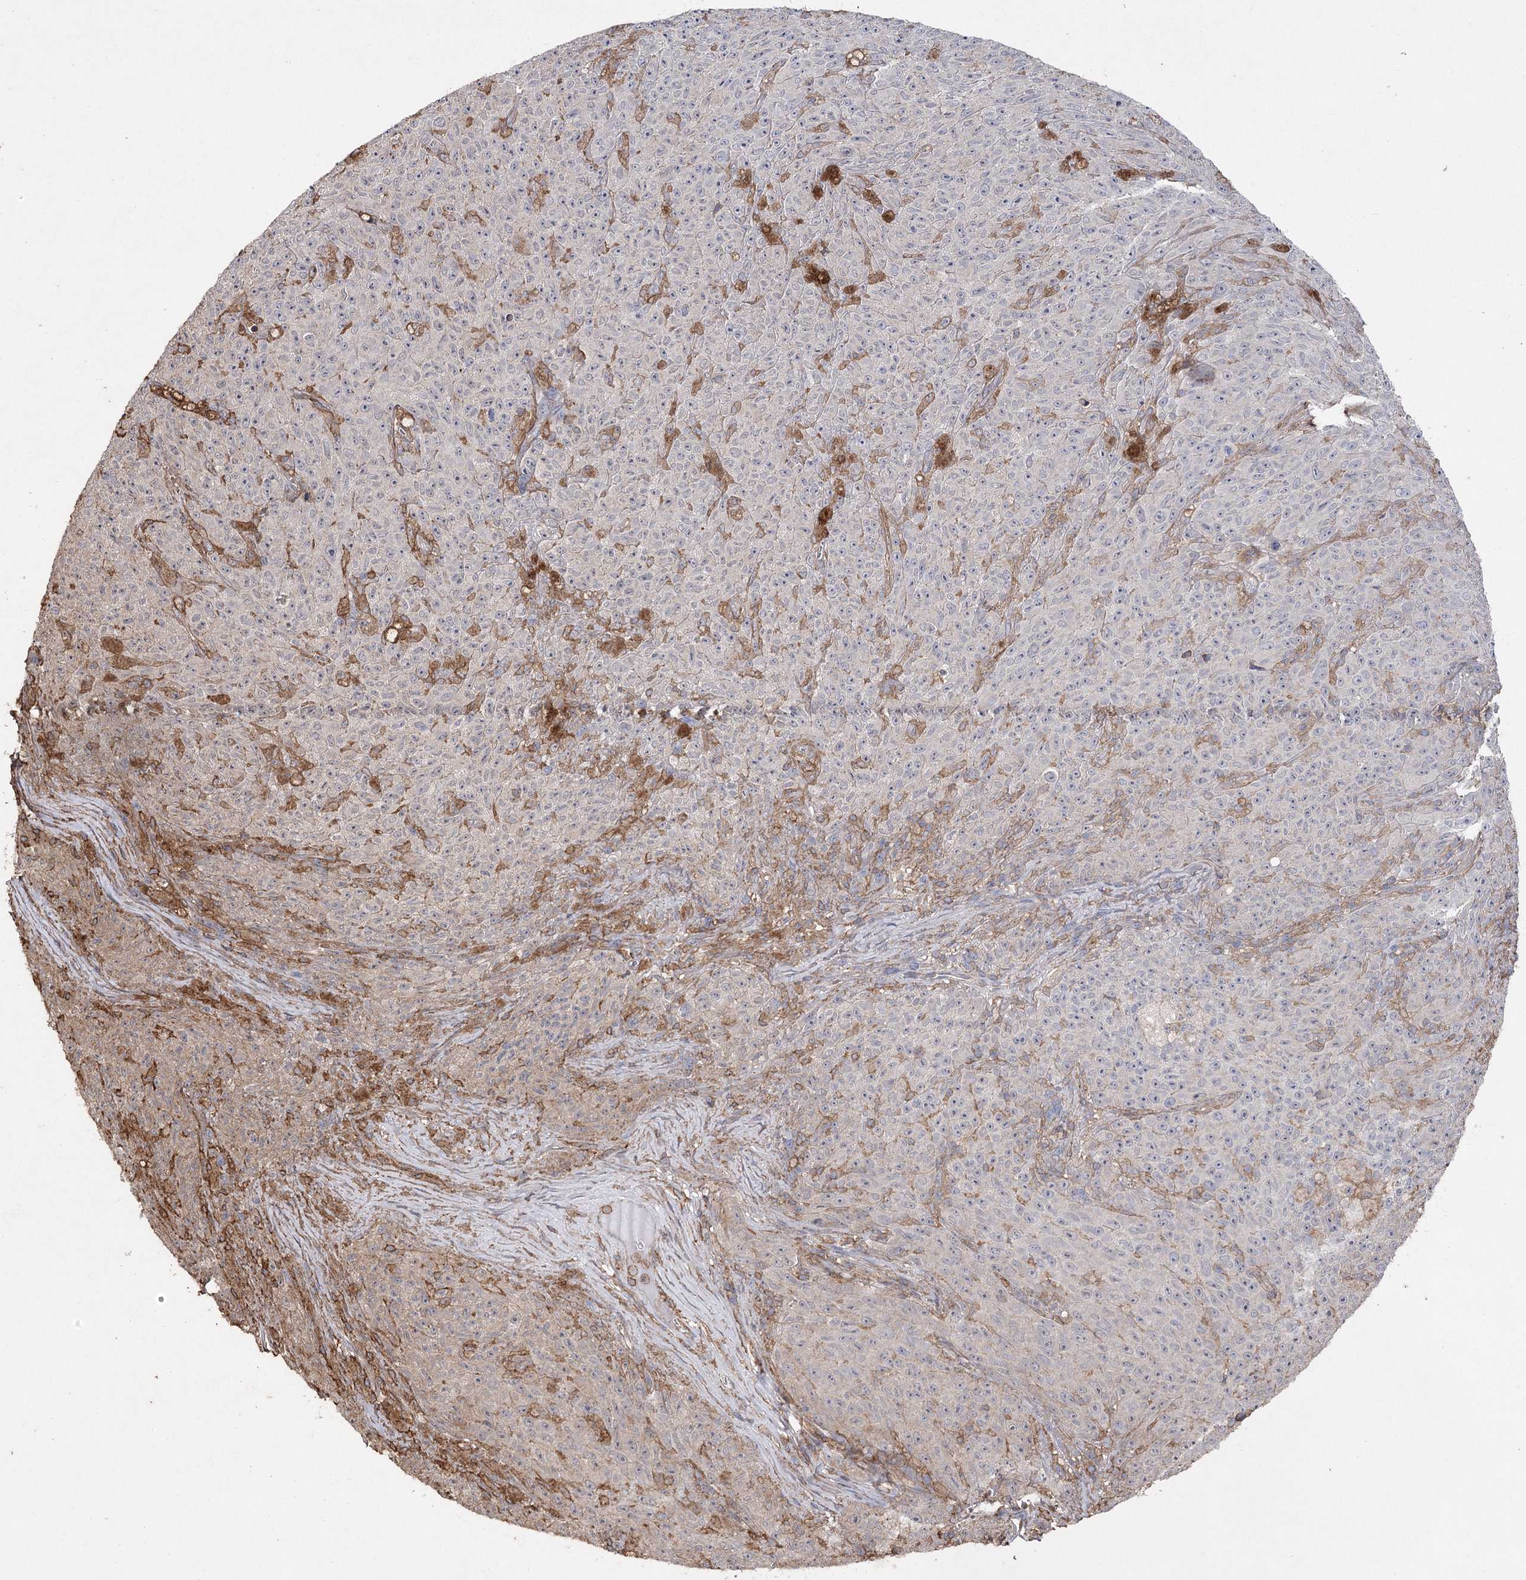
{"staining": {"intensity": "negative", "quantity": "none", "location": "none"}, "tissue": "melanoma", "cell_type": "Tumor cells", "image_type": "cancer", "snomed": [{"axis": "morphology", "description": "Malignant melanoma, NOS"}, {"axis": "topography", "description": "Skin"}], "caption": "Immunohistochemistry (IHC) histopathology image of neoplastic tissue: malignant melanoma stained with DAB reveals no significant protein positivity in tumor cells. The staining is performed using DAB brown chromogen with nuclei counter-stained in using hematoxylin.", "gene": "OBSL1", "patient": {"sex": "female", "age": 82}}